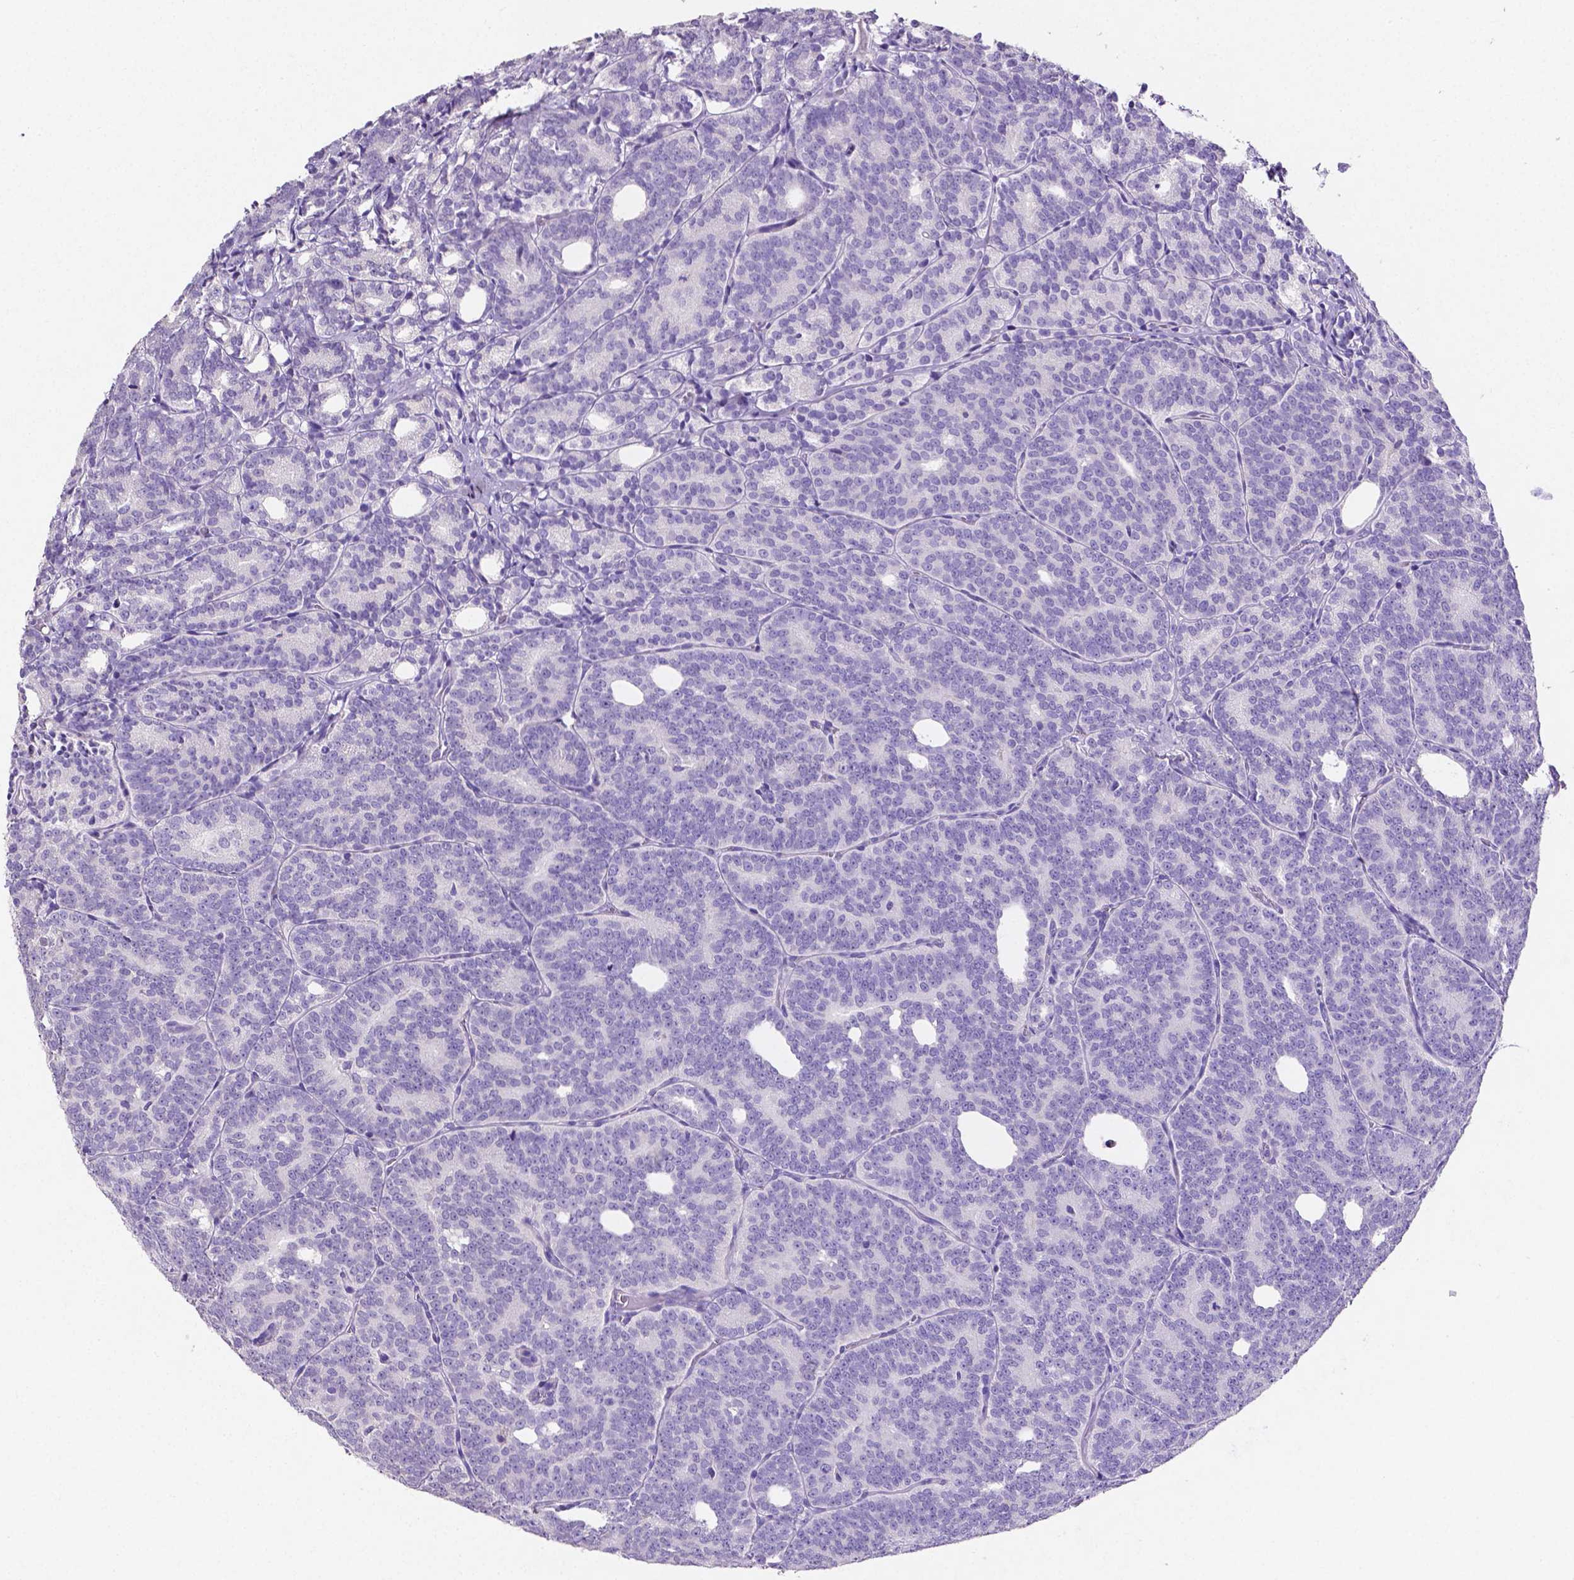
{"staining": {"intensity": "negative", "quantity": "none", "location": "none"}, "tissue": "prostate cancer", "cell_type": "Tumor cells", "image_type": "cancer", "snomed": [{"axis": "morphology", "description": "Adenocarcinoma, High grade"}, {"axis": "topography", "description": "Prostate"}], "caption": "Tumor cells are negative for brown protein staining in adenocarcinoma (high-grade) (prostate). The staining is performed using DAB (3,3'-diaminobenzidine) brown chromogen with nuclei counter-stained in using hematoxylin.", "gene": "SLC22A2", "patient": {"sex": "male", "age": 53}}